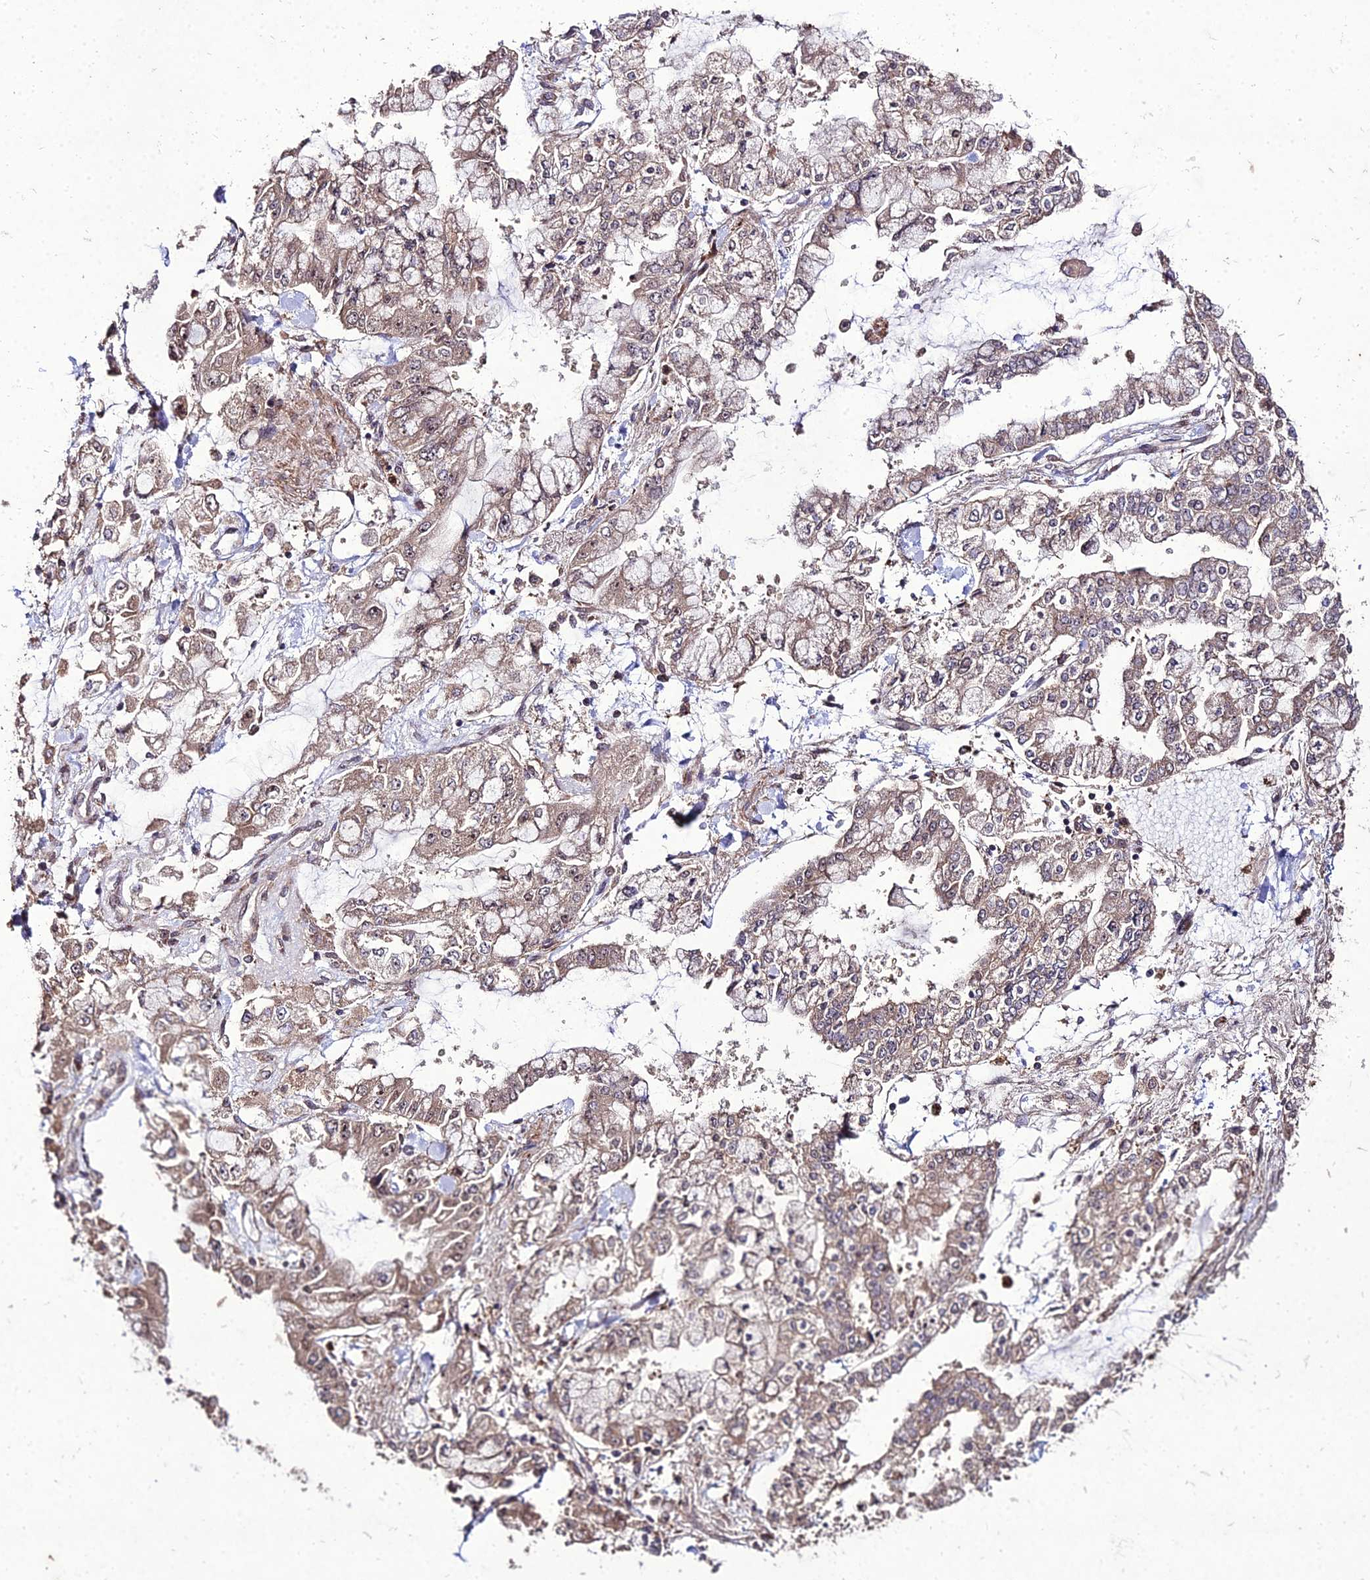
{"staining": {"intensity": "weak", "quantity": "25%-75%", "location": "cytoplasmic/membranous,nuclear"}, "tissue": "stomach cancer", "cell_type": "Tumor cells", "image_type": "cancer", "snomed": [{"axis": "morphology", "description": "Normal tissue, NOS"}, {"axis": "morphology", "description": "Adenocarcinoma, NOS"}, {"axis": "topography", "description": "Stomach, upper"}, {"axis": "topography", "description": "Stomach"}], "caption": "Stomach cancer was stained to show a protein in brown. There is low levels of weak cytoplasmic/membranous and nuclear expression in approximately 25%-75% of tumor cells. The staining was performed using DAB (3,3'-diaminobenzidine), with brown indicating positive protein expression. Nuclei are stained blue with hematoxylin.", "gene": "ZNF766", "patient": {"sex": "male", "age": 76}}